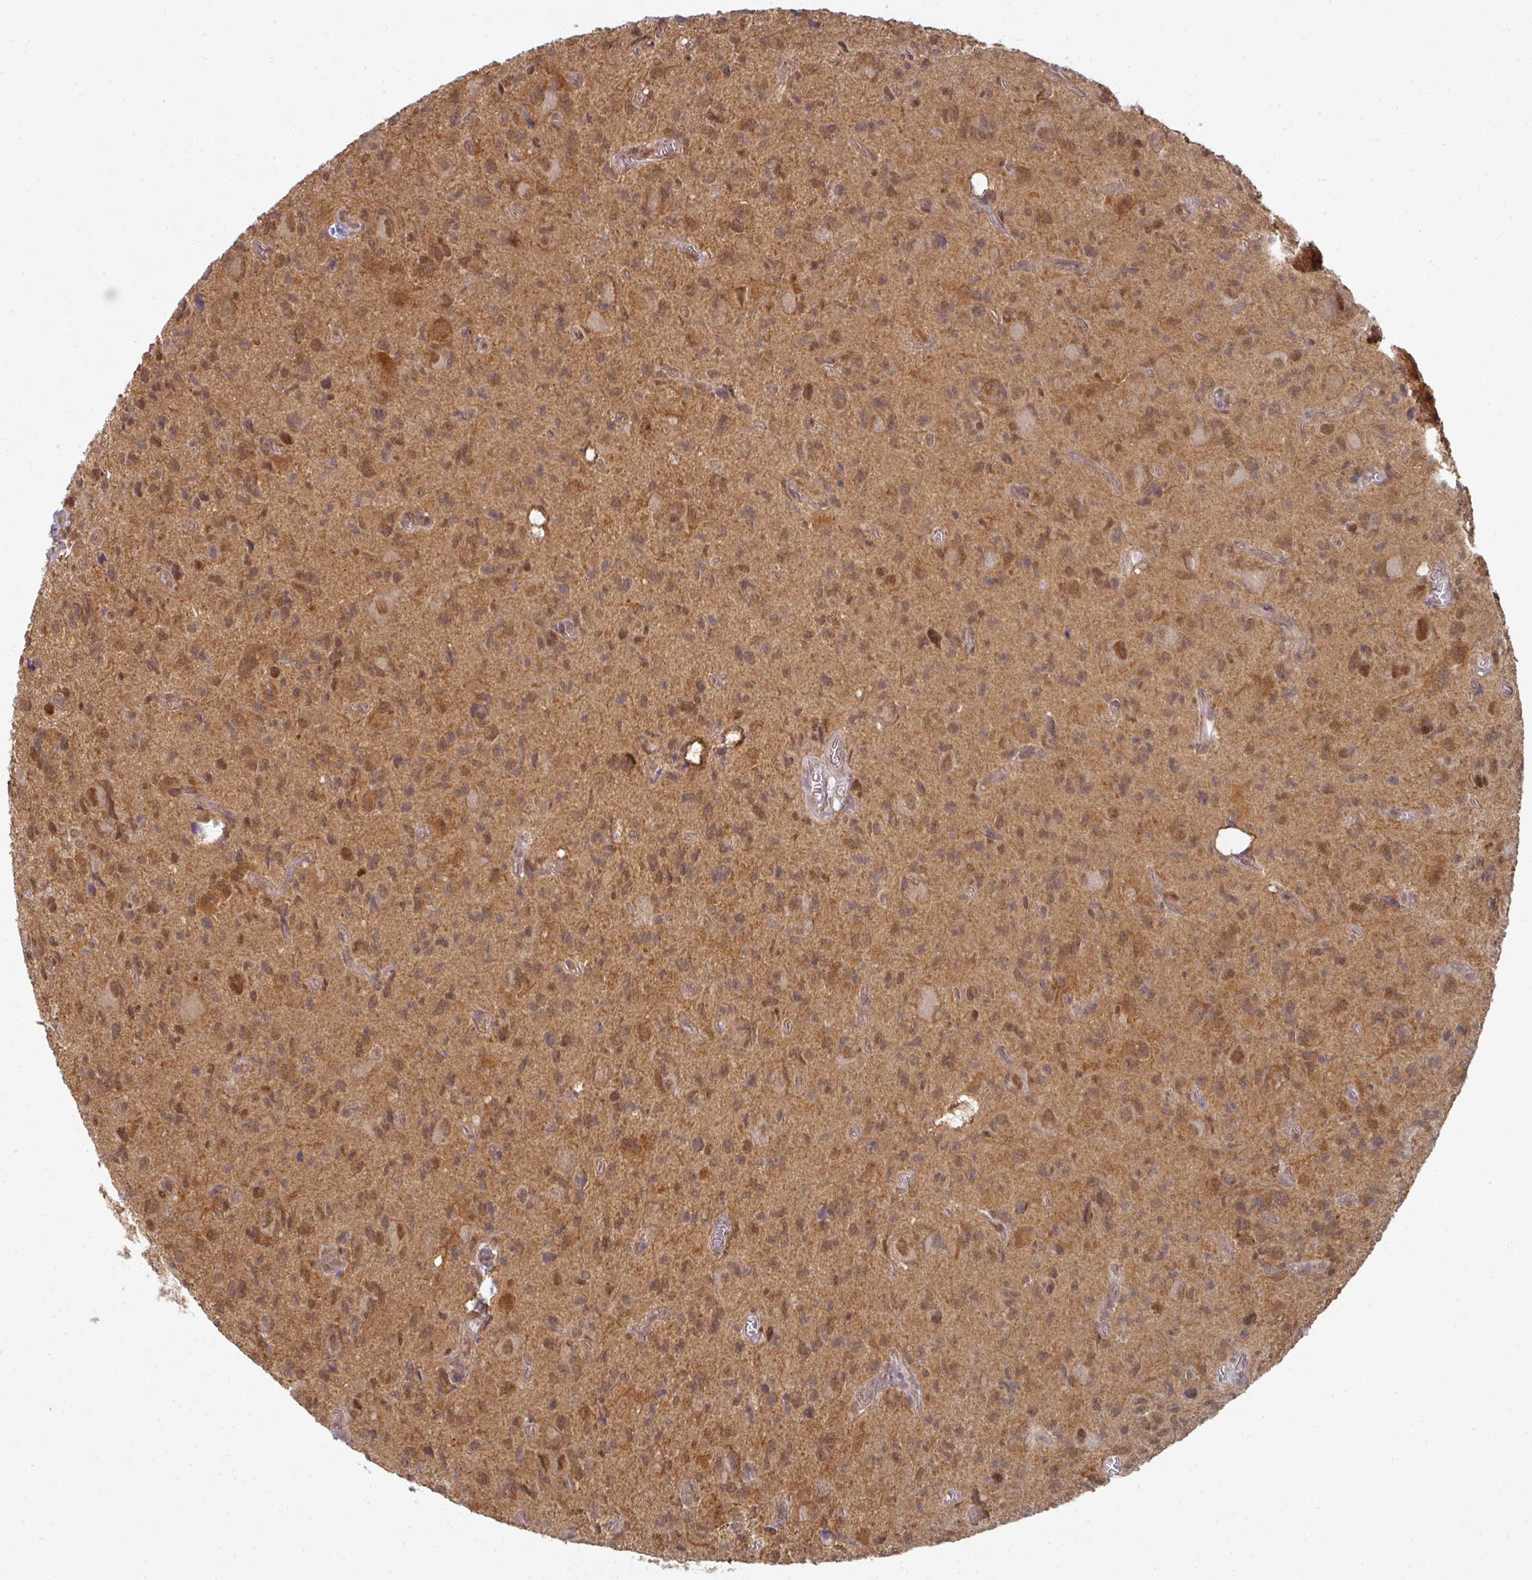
{"staining": {"intensity": "moderate", "quantity": ">75%", "location": "cytoplasmic/membranous,nuclear"}, "tissue": "glioma", "cell_type": "Tumor cells", "image_type": "cancer", "snomed": [{"axis": "morphology", "description": "Glioma, malignant, High grade"}, {"axis": "topography", "description": "Brain"}], "caption": "Immunohistochemistry (IHC) micrograph of human high-grade glioma (malignant) stained for a protein (brown), which reveals medium levels of moderate cytoplasmic/membranous and nuclear staining in about >75% of tumor cells.", "gene": "PSME3IP1", "patient": {"sex": "male", "age": 76}}